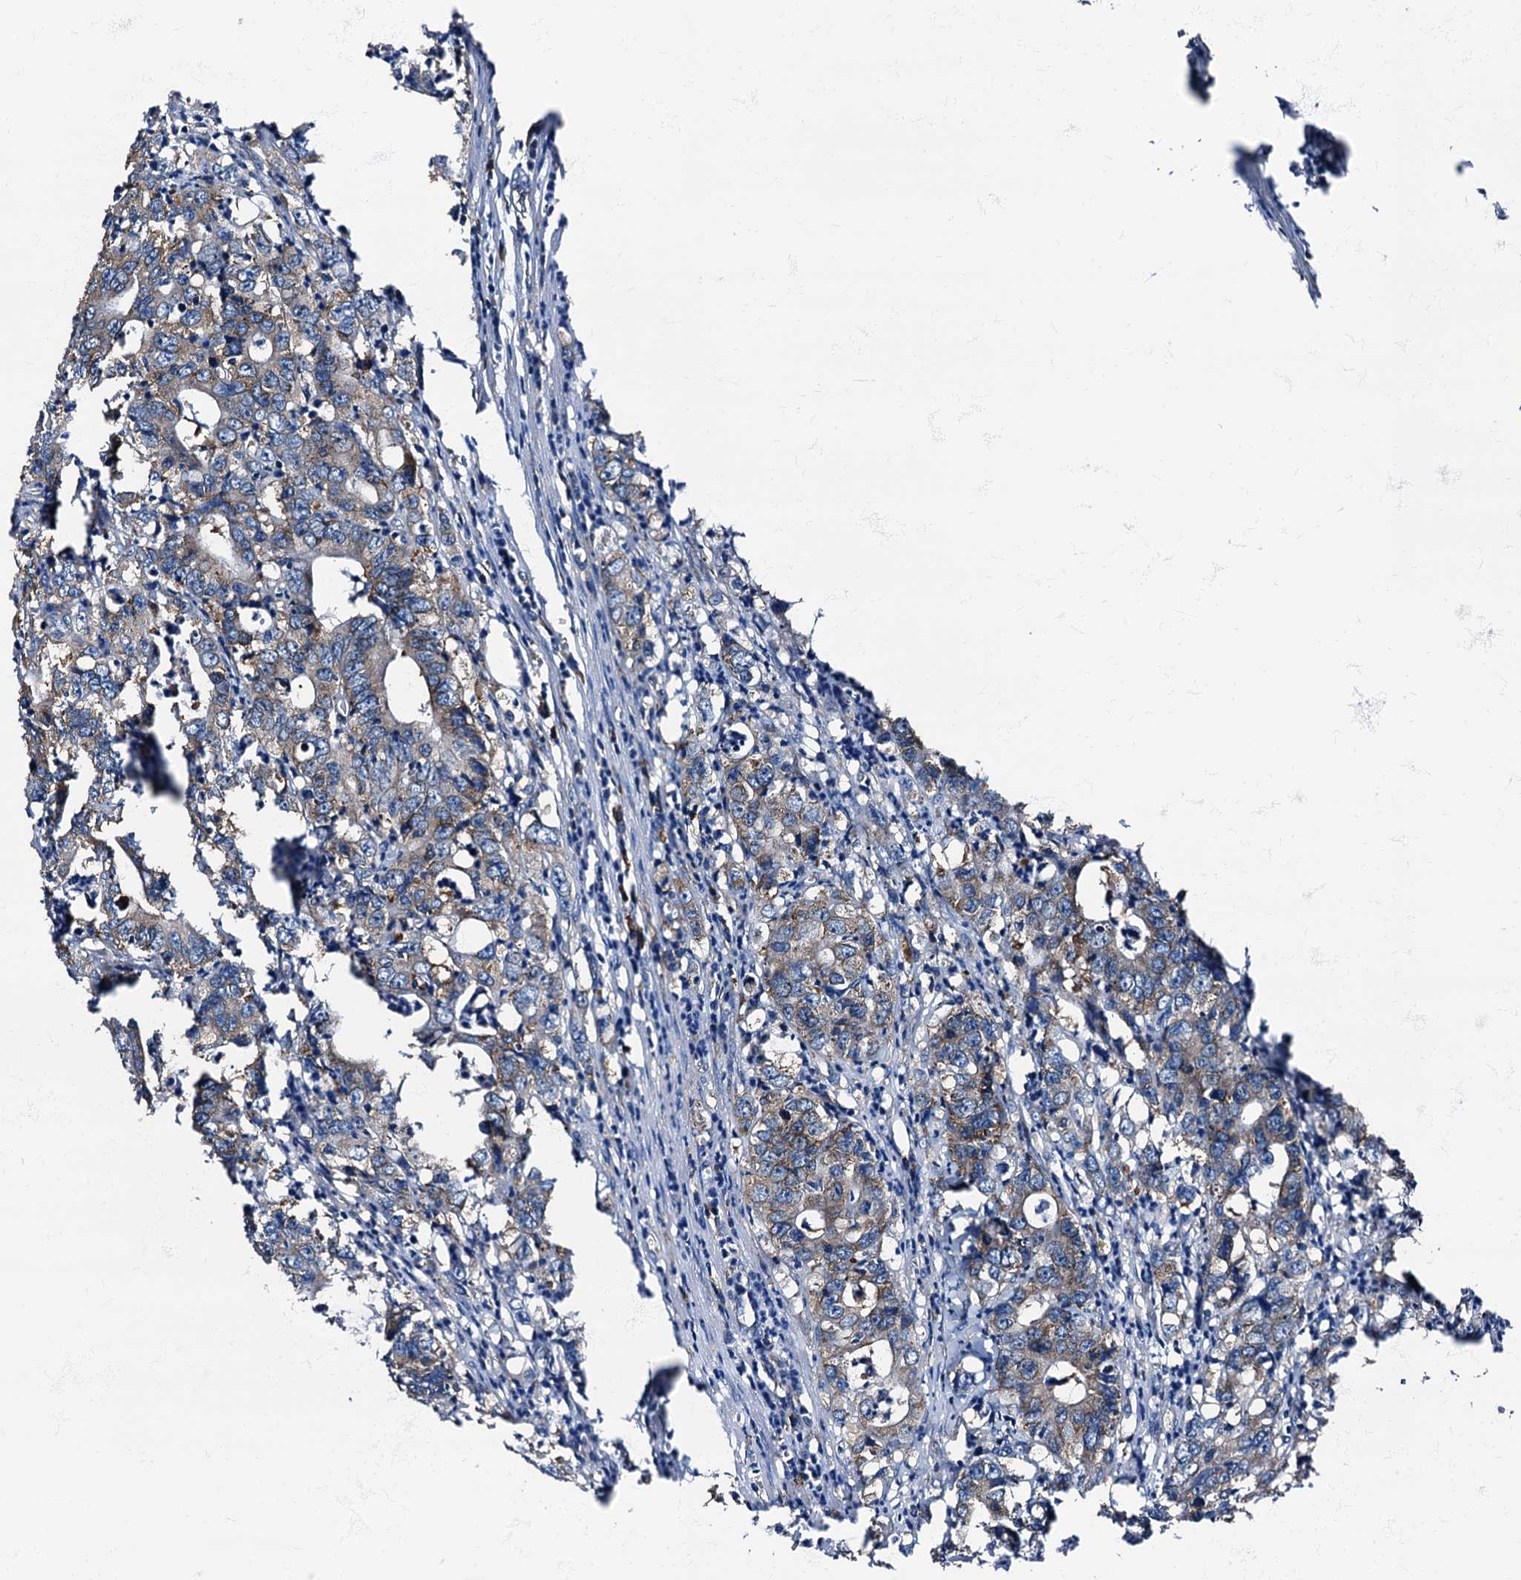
{"staining": {"intensity": "weak", "quantity": "25%-75%", "location": "cytoplasmic/membranous"}, "tissue": "colorectal cancer", "cell_type": "Tumor cells", "image_type": "cancer", "snomed": [{"axis": "morphology", "description": "Adenocarcinoma, NOS"}, {"axis": "topography", "description": "Colon"}], "caption": "The image exhibits a brown stain indicating the presence of a protein in the cytoplasmic/membranous of tumor cells in colorectal adenocarcinoma.", "gene": "ATP2C1", "patient": {"sex": "female", "age": 75}}